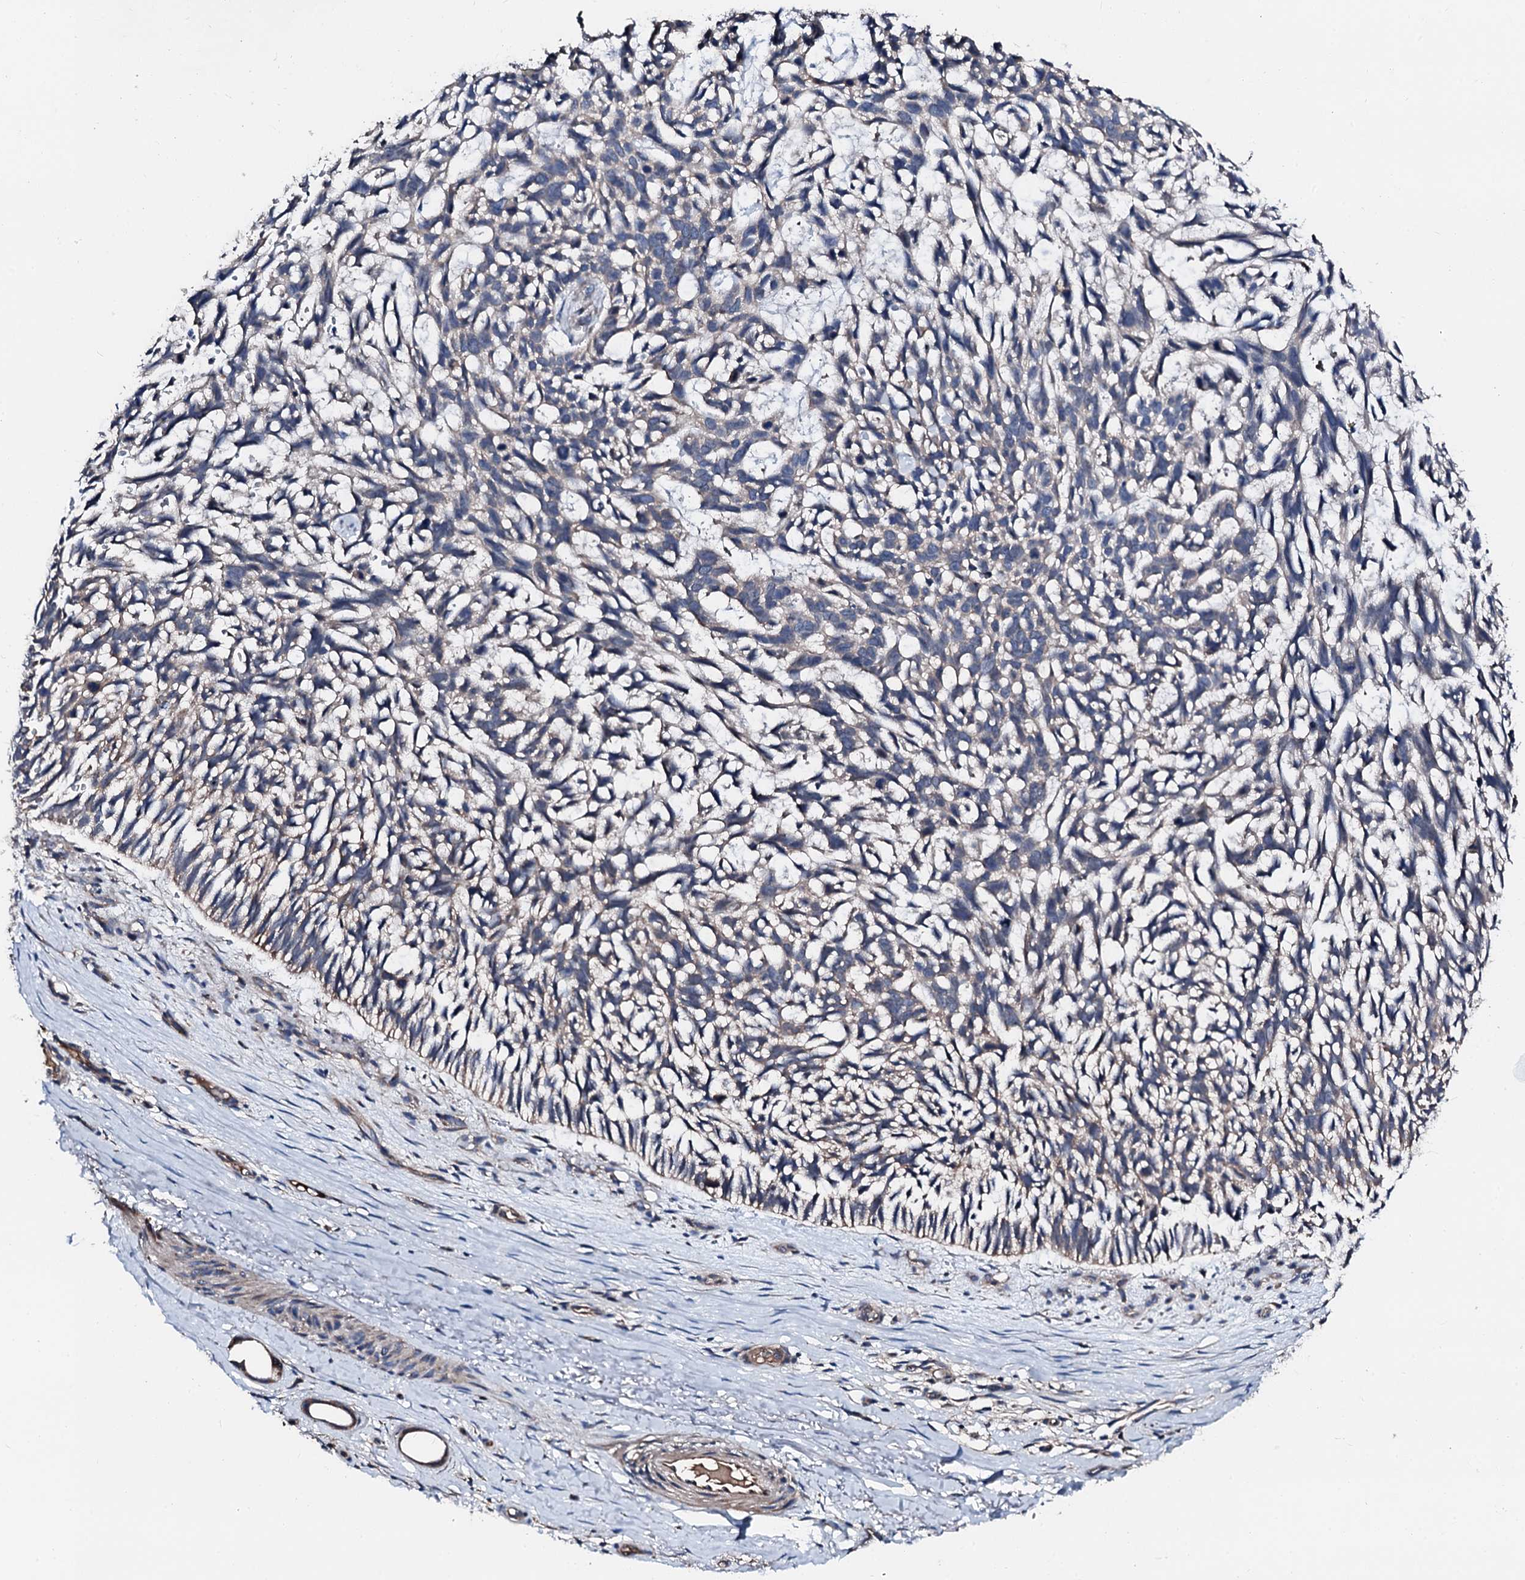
{"staining": {"intensity": "negative", "quantity": "none", "location": "none"}, "tissue": "skin cancer", "cell_type": "Tumor cells", "image_type": "cancer", "snomed": [{"axis": "morphology", "description": "Basal cell carcinoma"}, {"axis": "topography", "description": "Skin"}], "caption": "A photomicrograph of basal cell carcinoma (skin) stained for a protein demonstrates no brown staining in tumor cells.", "gene": "TRAFD1", "patient": {"sex": "male", "age": 88}}